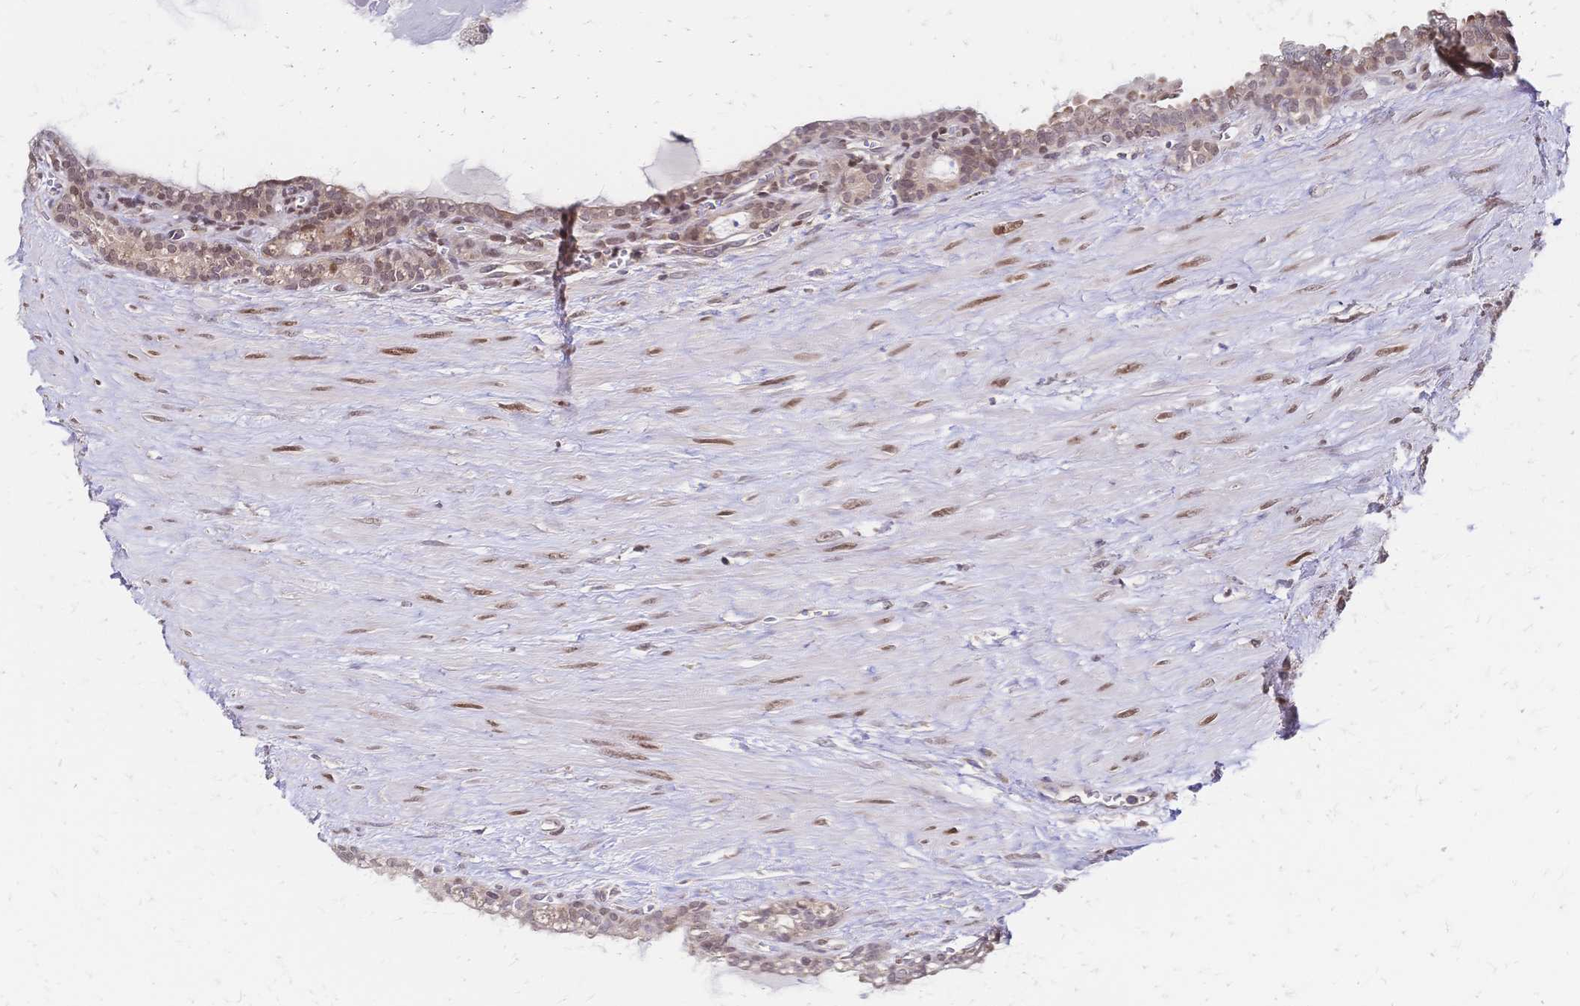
{"staining": {"intensity": "weak", "quantity": "<25%", "location": "nuclear"}, "tissue": "seminal vesicle", "cell_type": "Glandular cells", "image_type": "normal", "snomed": [{"axis": "morphology", "description": "Normal tissue, NOS"}, {"axis": "topography", "description": "Seminal veicle"}], "caption": "The histopathology image exhibits no staining of glandular cells in unremarkable seminal vesicle. (DAB (3,3'-diaminobenzidine) immunohistochemistry (IHC), high magnification).", "gene": "CBX7", "patient": {"sex": "male", "age": 76}}